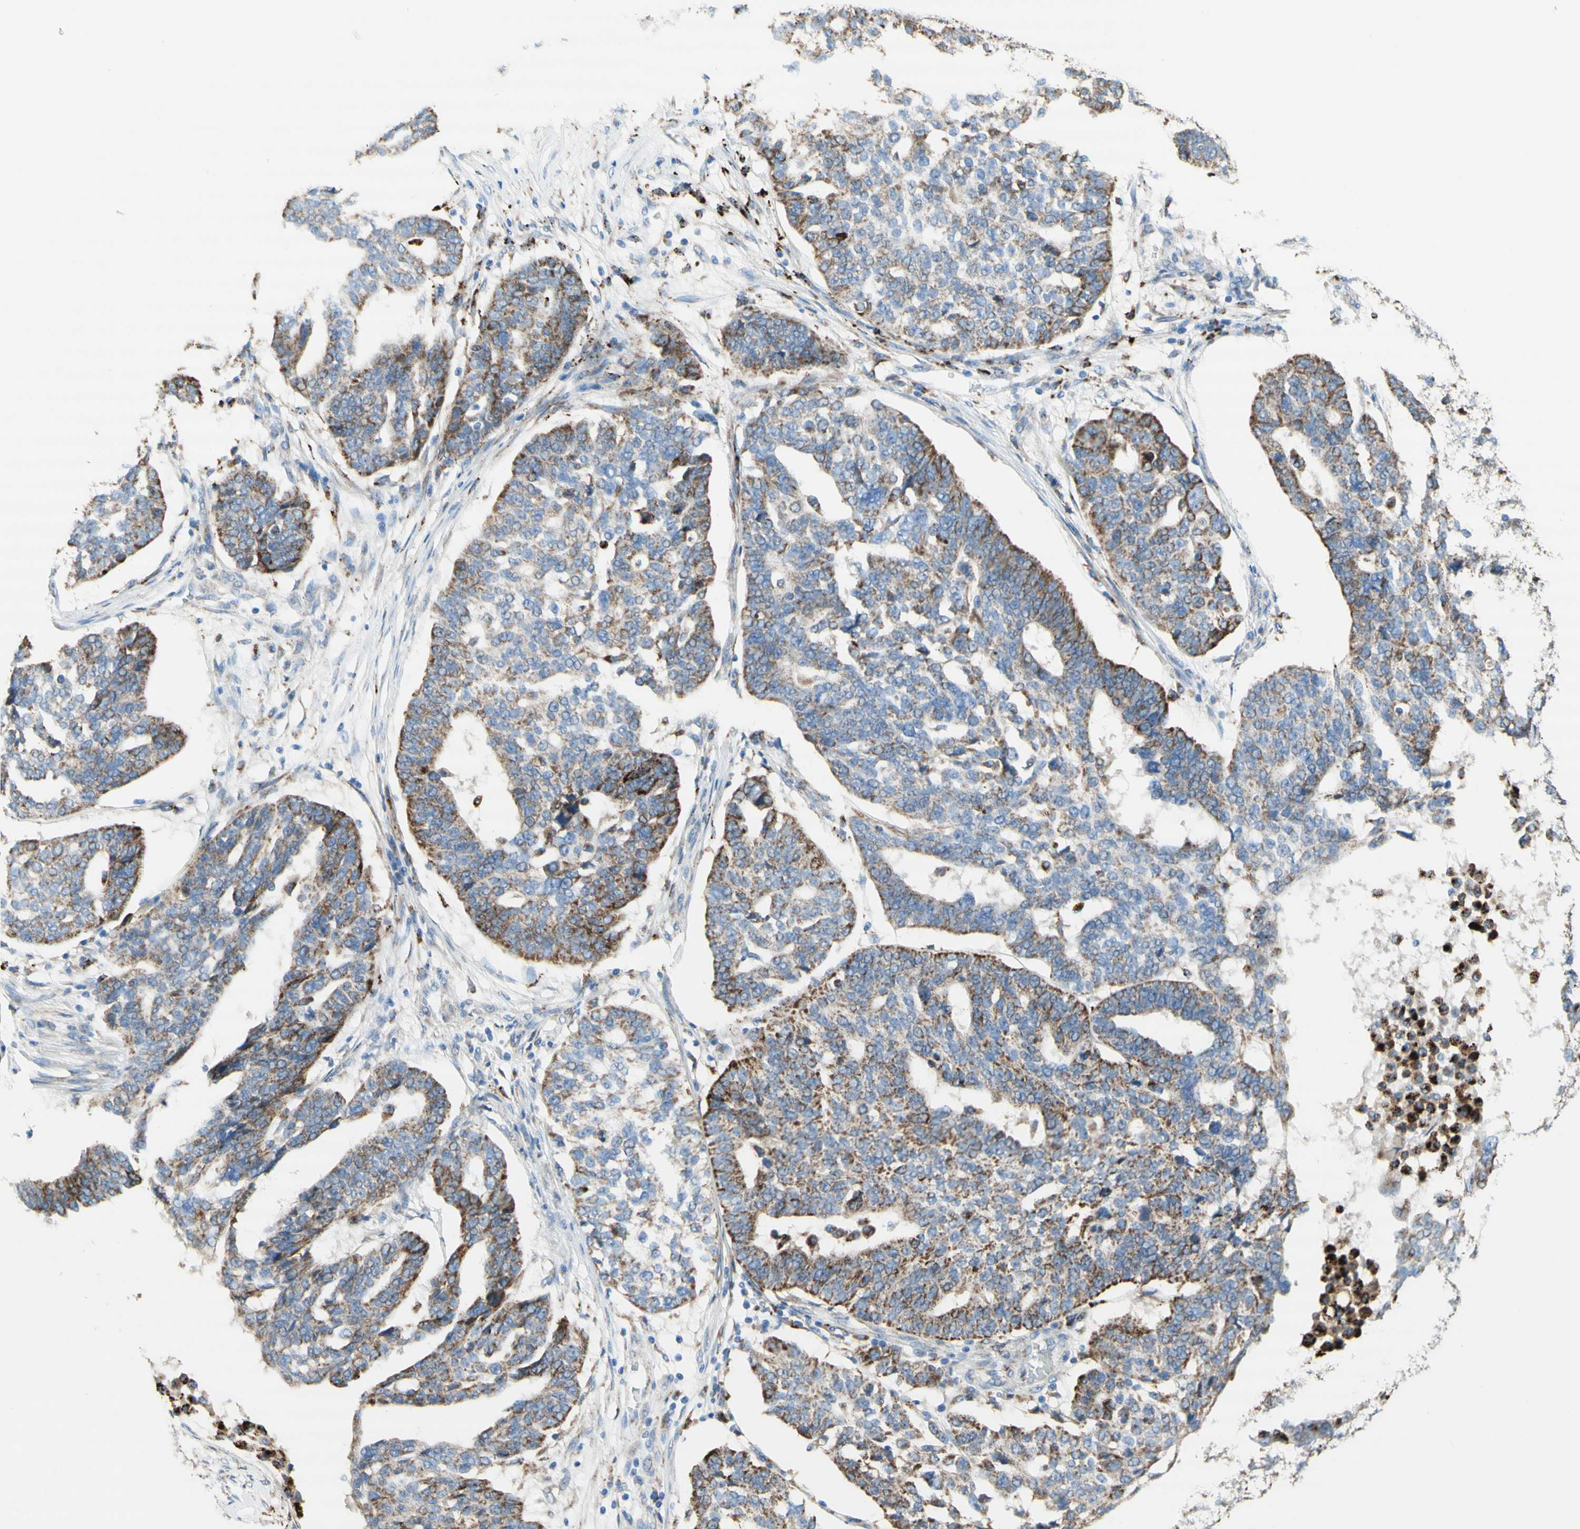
{"staining": {"intensity": "moderate", "quantity": "25%-75%", "location": "cytoplasmic/membranous"}, "tissue": "ovarian cancer", "cell_type": "Tumor cells", "image_type": "cancer", "snomed": [{"axis": "morphology", "description": "Cystadenocarcinoma, serous, NOS"}, {"axis": "topography", "description": "Ovary"}], "caption": "Moderate cytoplasmic/membranous protein staining is appreciated in approximately 25%-75% of tumor cells in ovarian serous cystadenocarcinoma.", "gene": "URB2", "patient": {"sex": "female", "age": 59}}